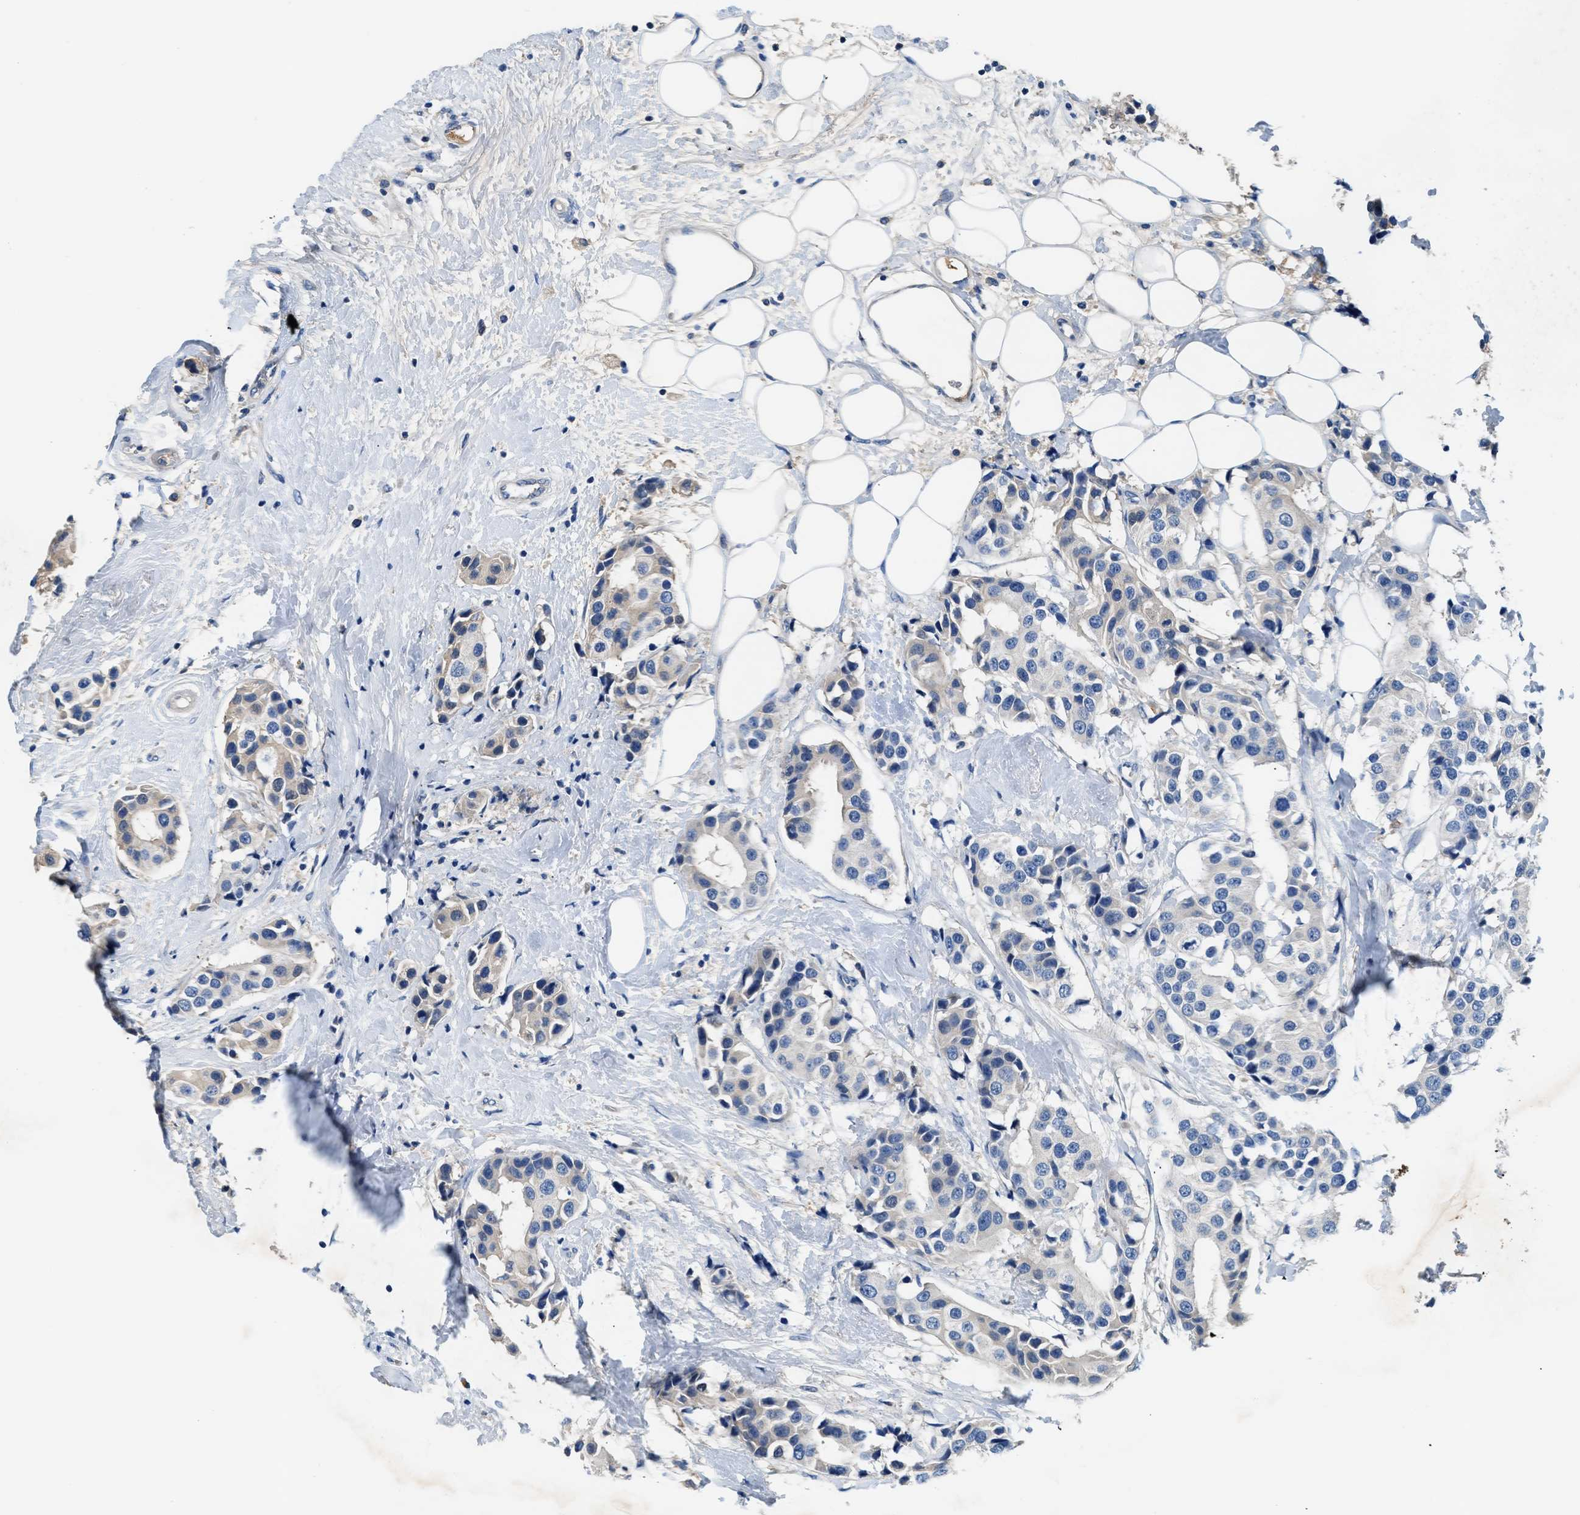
{"staining": {"intensity": "weak", "quantity": "<25%", "location": "cytoplasmic/membranous"}, "tissue": "breast cancer", "cell_type": "Tumor cells", "image_type": "cancer", "snomed": [{"axis": "morphology", "description": "Normal tissue, NOS"}, {"axis": "morphology", "description": "Duct carcinoma"}, {"axis": "topography", "description": "Breast"}], "caption": "Micrograph shows no significant protein staining in tumor cells of breast cancer. (Immunohistochemistry (ihc), brightfield microscopy, high magnification).", "gene": "RWDD2B", "patient": {"sex": "female", "age": 39}}